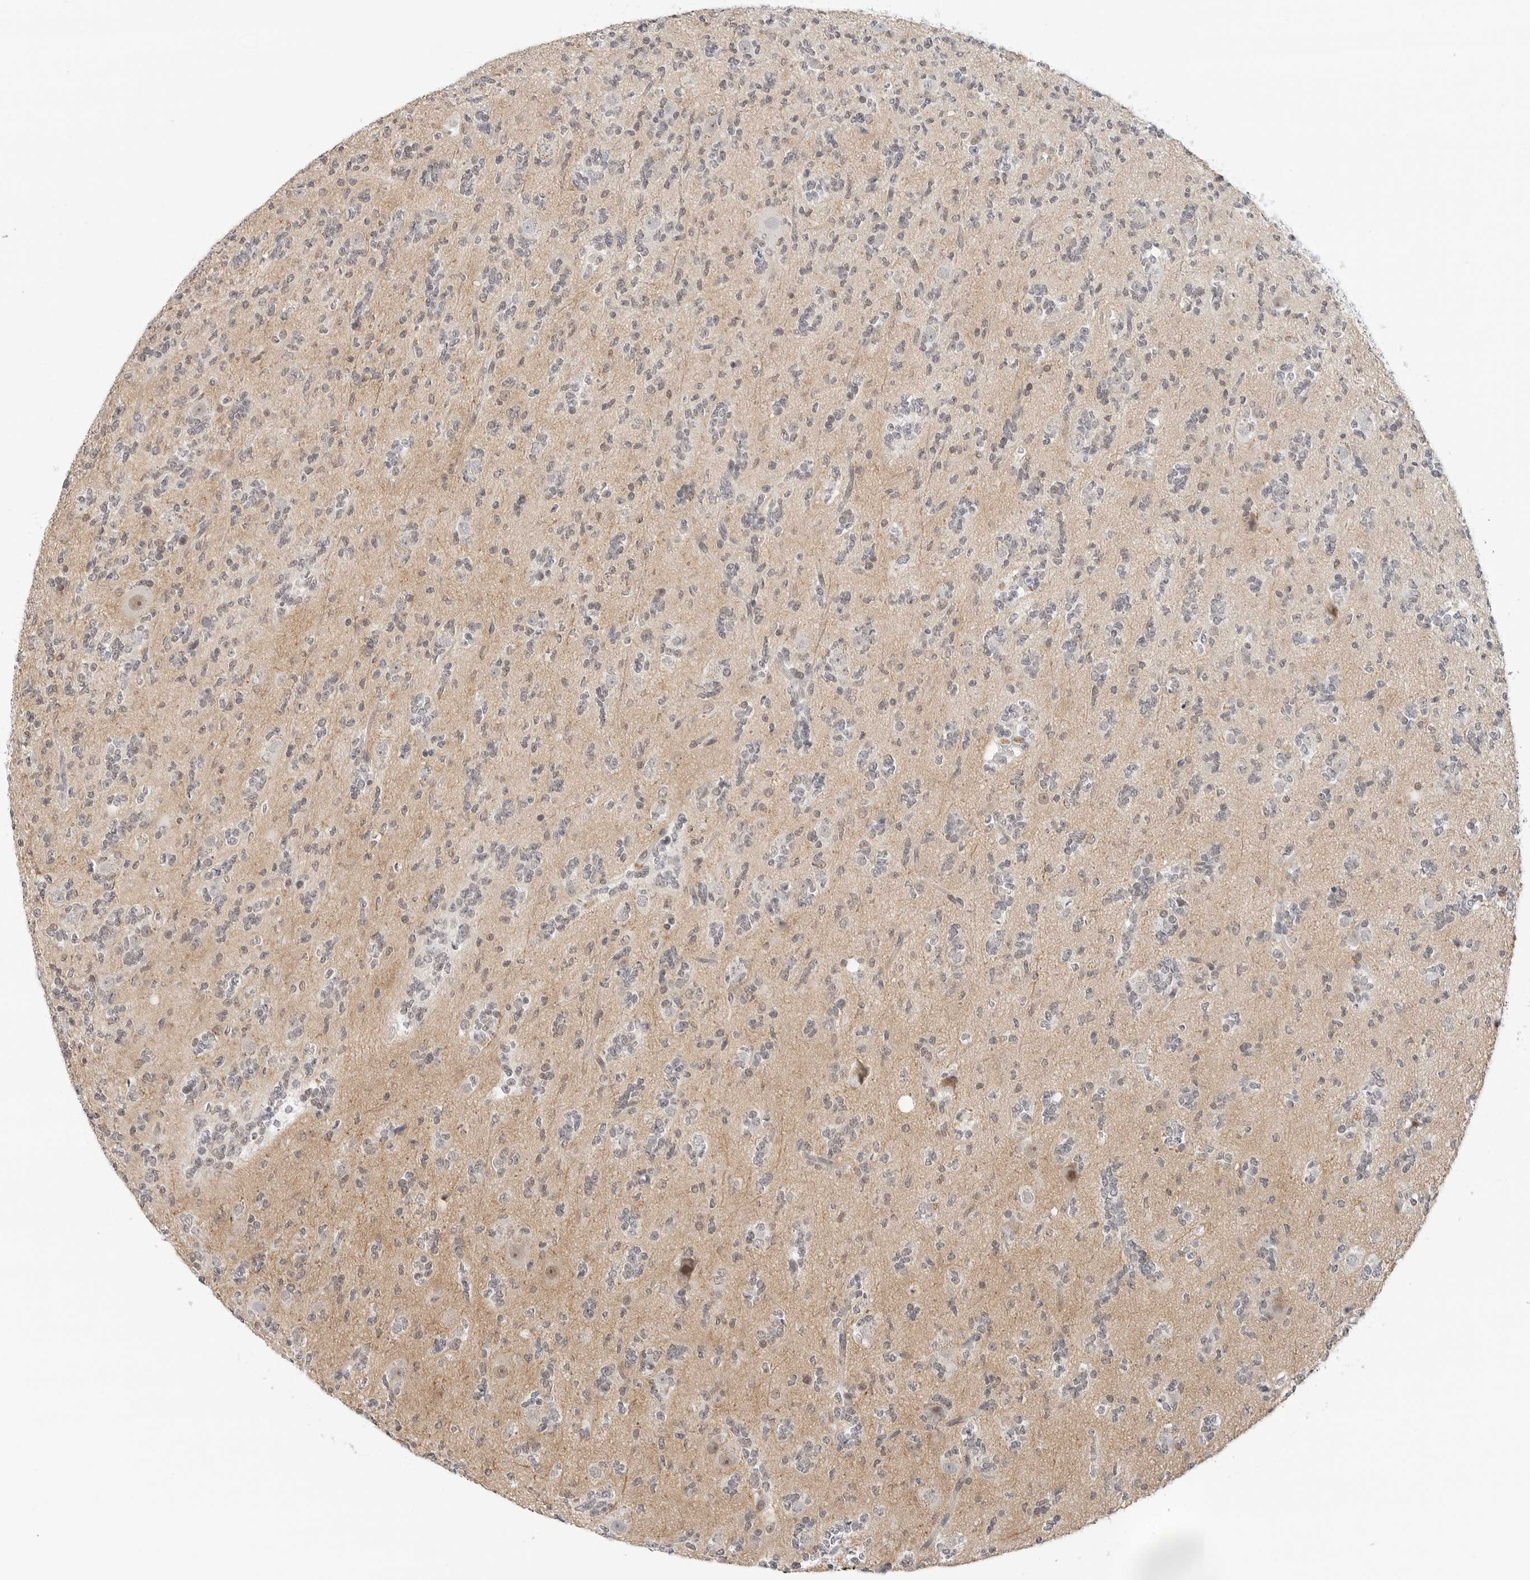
{"staining": {"intensity": "negative", "quantity": "none", "location": "none"}, "tissue": "glioma", "cell_type": "Tumor cells", "image_type": "cancer", "snomed": [{"axis": "morphology", "description": "Glioma, malignant, High grade"}, {"axis": "topography", "description": "Brain"}], "caption": "IHC histopathology image of human glioma stained for a protein (brown), which exhibits no positivity in tumor cells.", "gene": "TSEN2", "patient": {"sex": "female", "age": 62}}